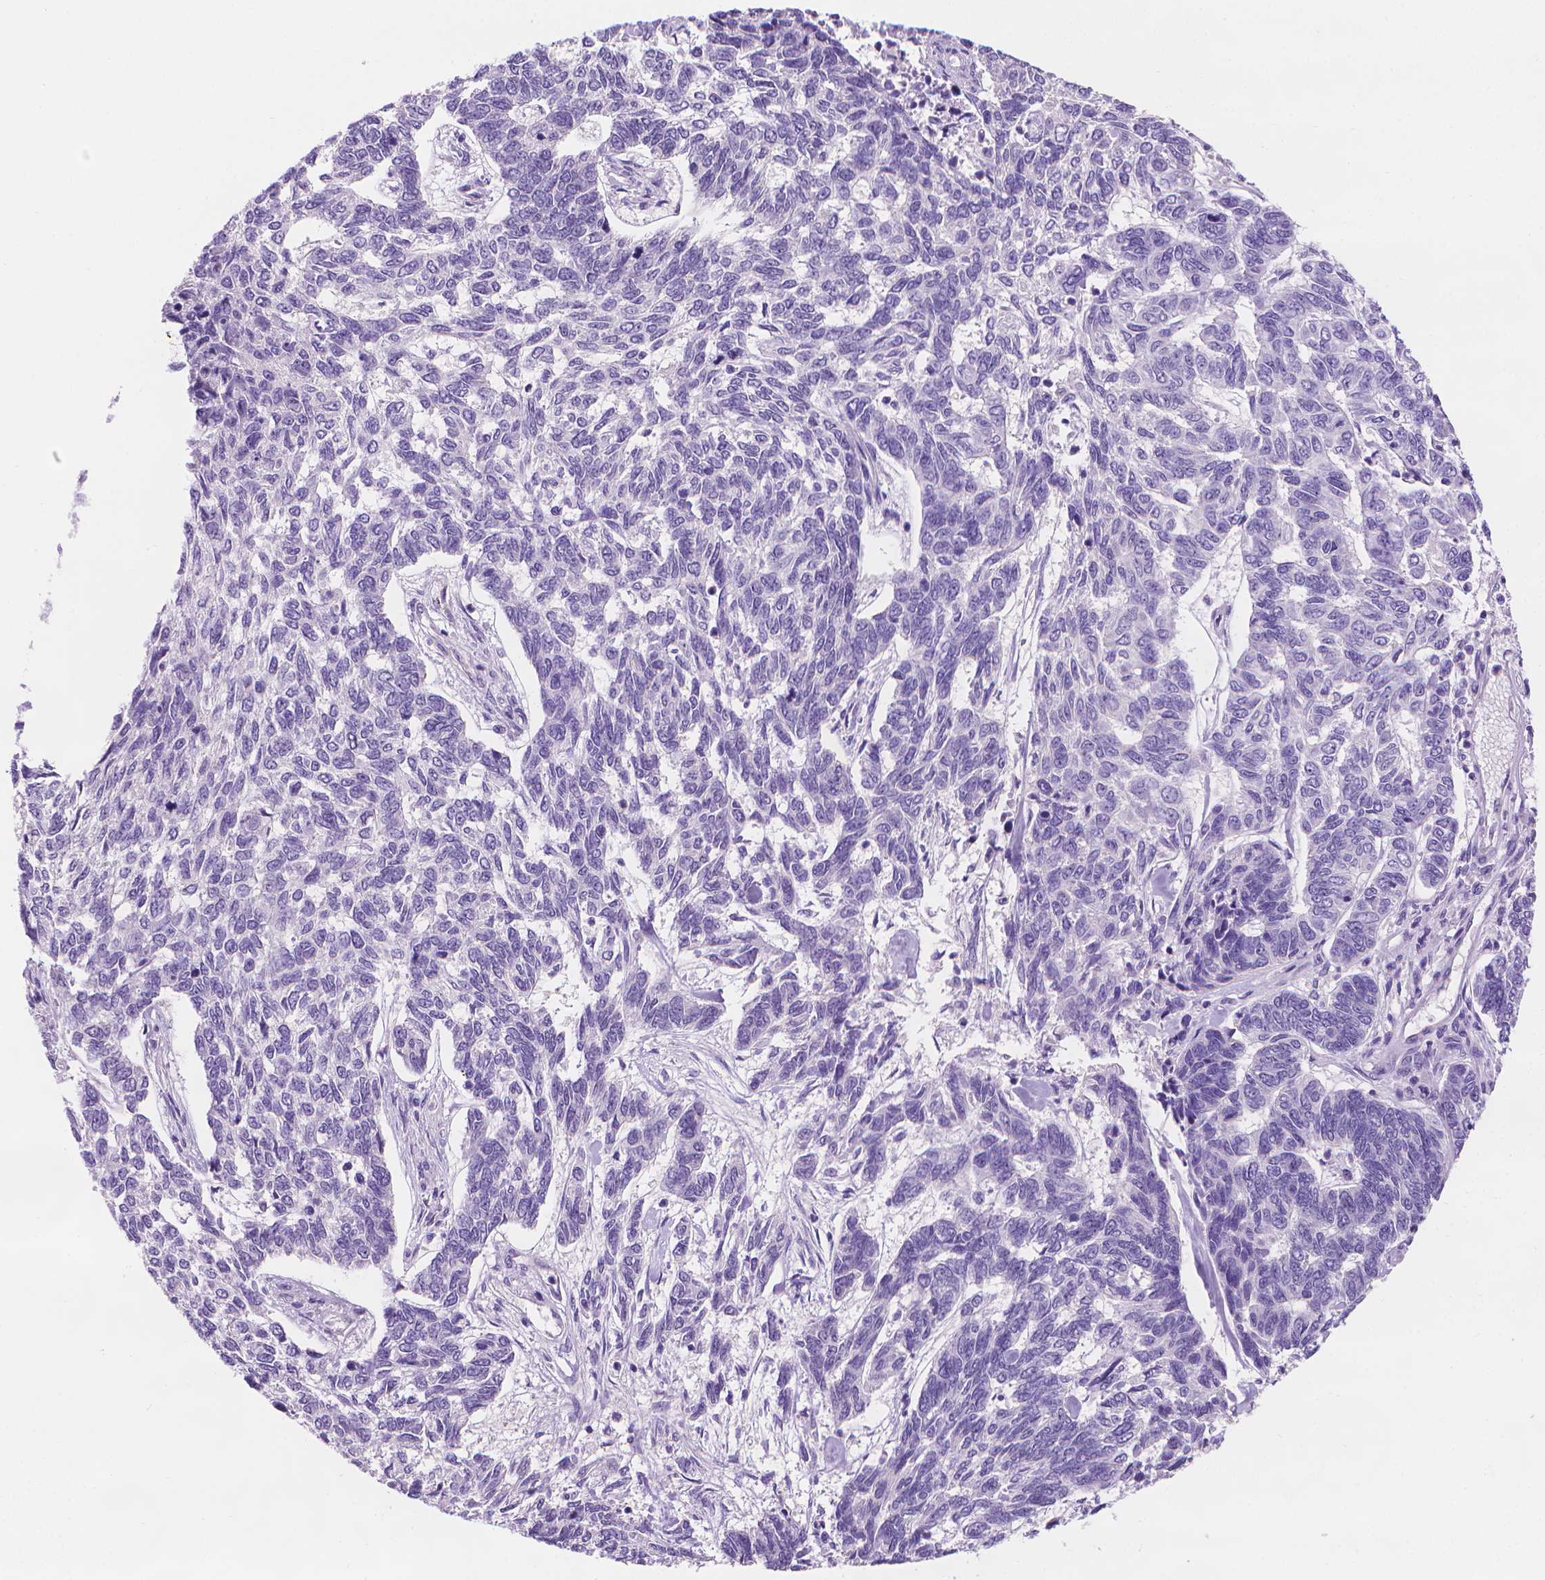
{"staining": {"intensity": "negative", "quantity": "none", "location": "none"}, "tissue": "skin cancer", "cell_type": "Tumor cells", "image_type": "cancer", "snomed": [{"axis": "morphology", "description": "Basal cell carcinoma"}, {"axis": "topography", "description": "Skin"}], "caption": "Human skin cancer (basal cell carcinoma) stained for a protein using immunohistochemistry shows no positivity in tumor cells.", "gene": "FASN", "patient": {"sex": "female", "age": 65}}